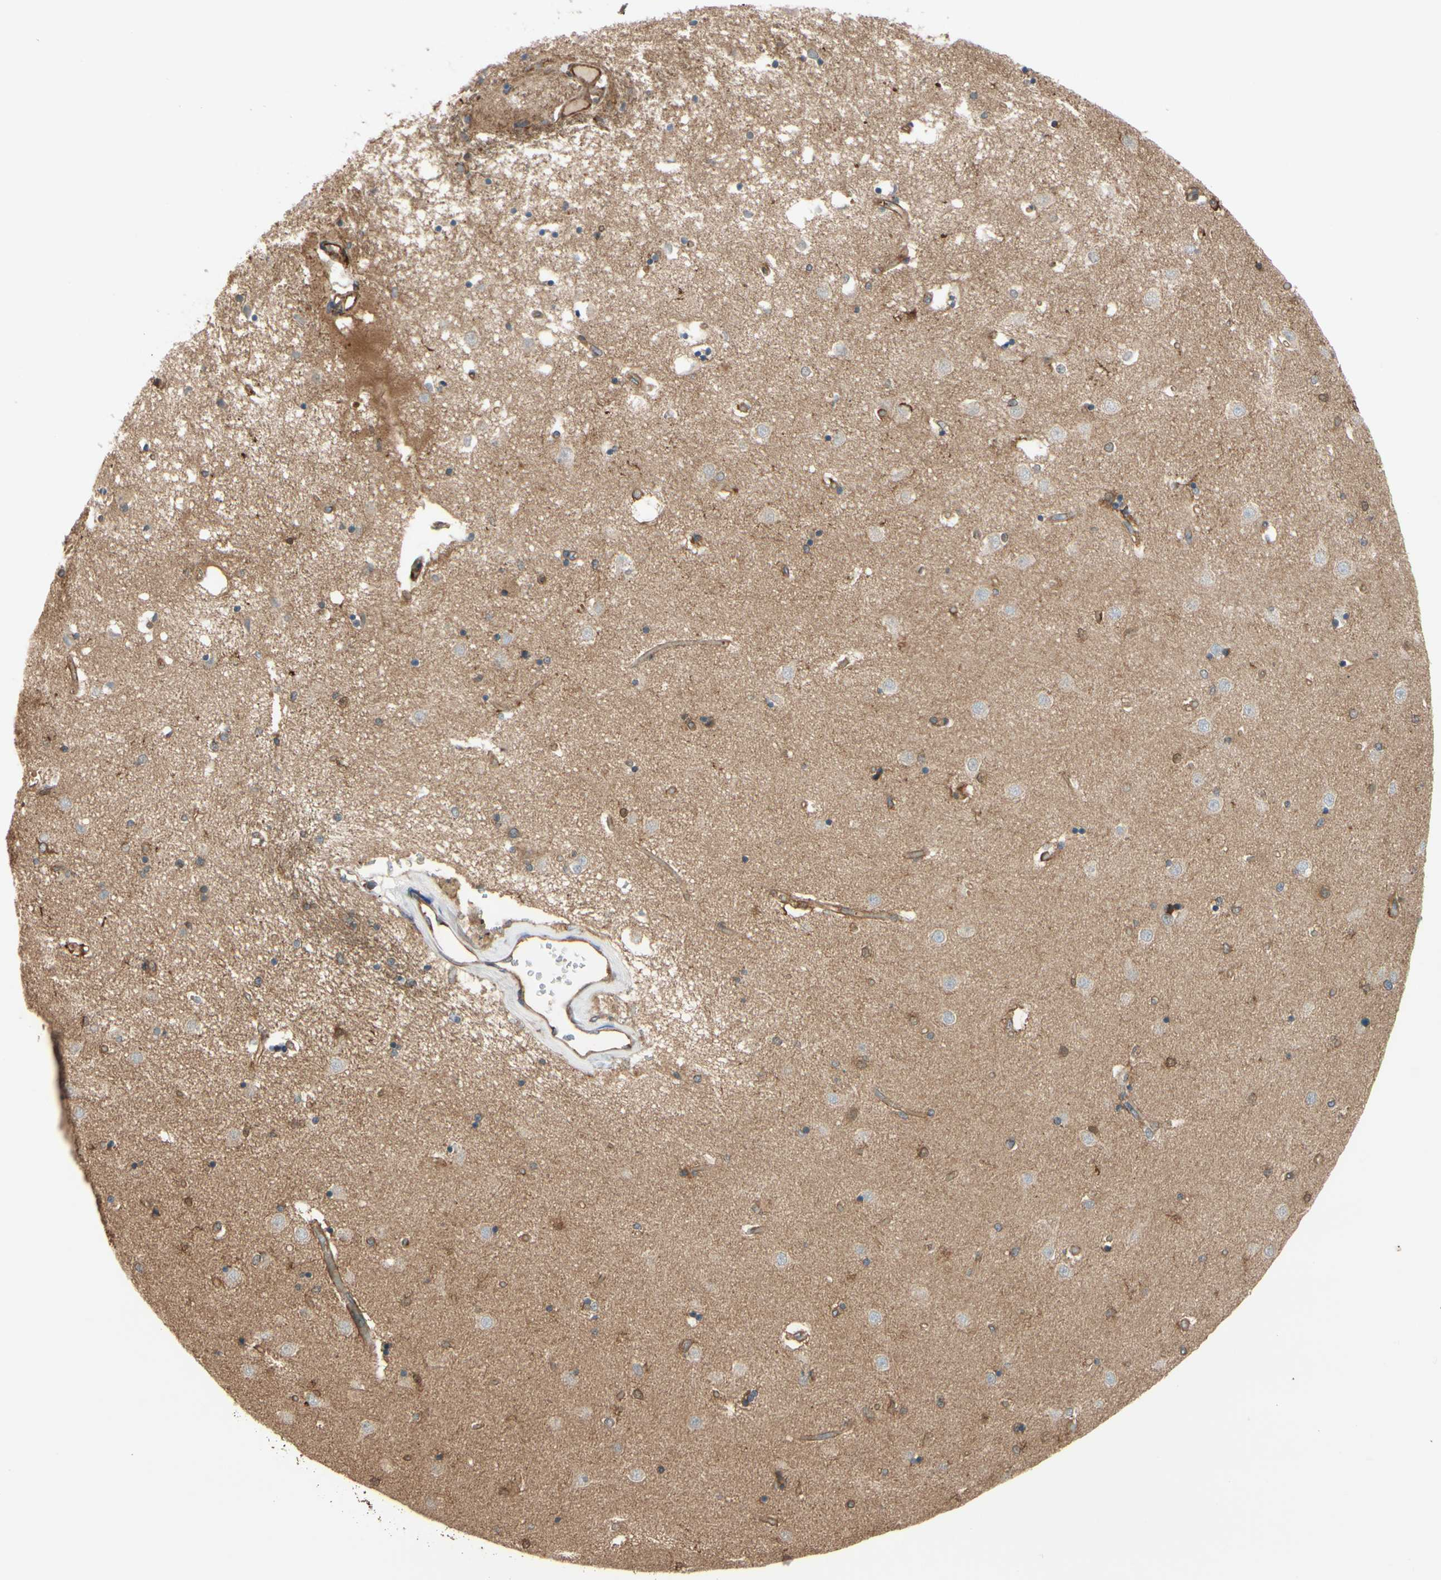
{"staining": {"intensity": "moderate", "quantity": "25%-75%", "location": "cytoplasmic/membranous"}, "tissue": "caudate", "cell_type": "Glial cells", "image_type": "normal", "snomed": [{"axis": "morphology", "description": "Normal tissue, NOS"}, {"axis": "topography", "description": "Lateral ventricle wall"}], "caption": "Protein analysis of benign caudate exhibits moderate cytoplasmic/membranous expression in approximately 25%-75% of glial cells.", "gene": "EPS15", "patient": {"sex": "female", "age": 54}}